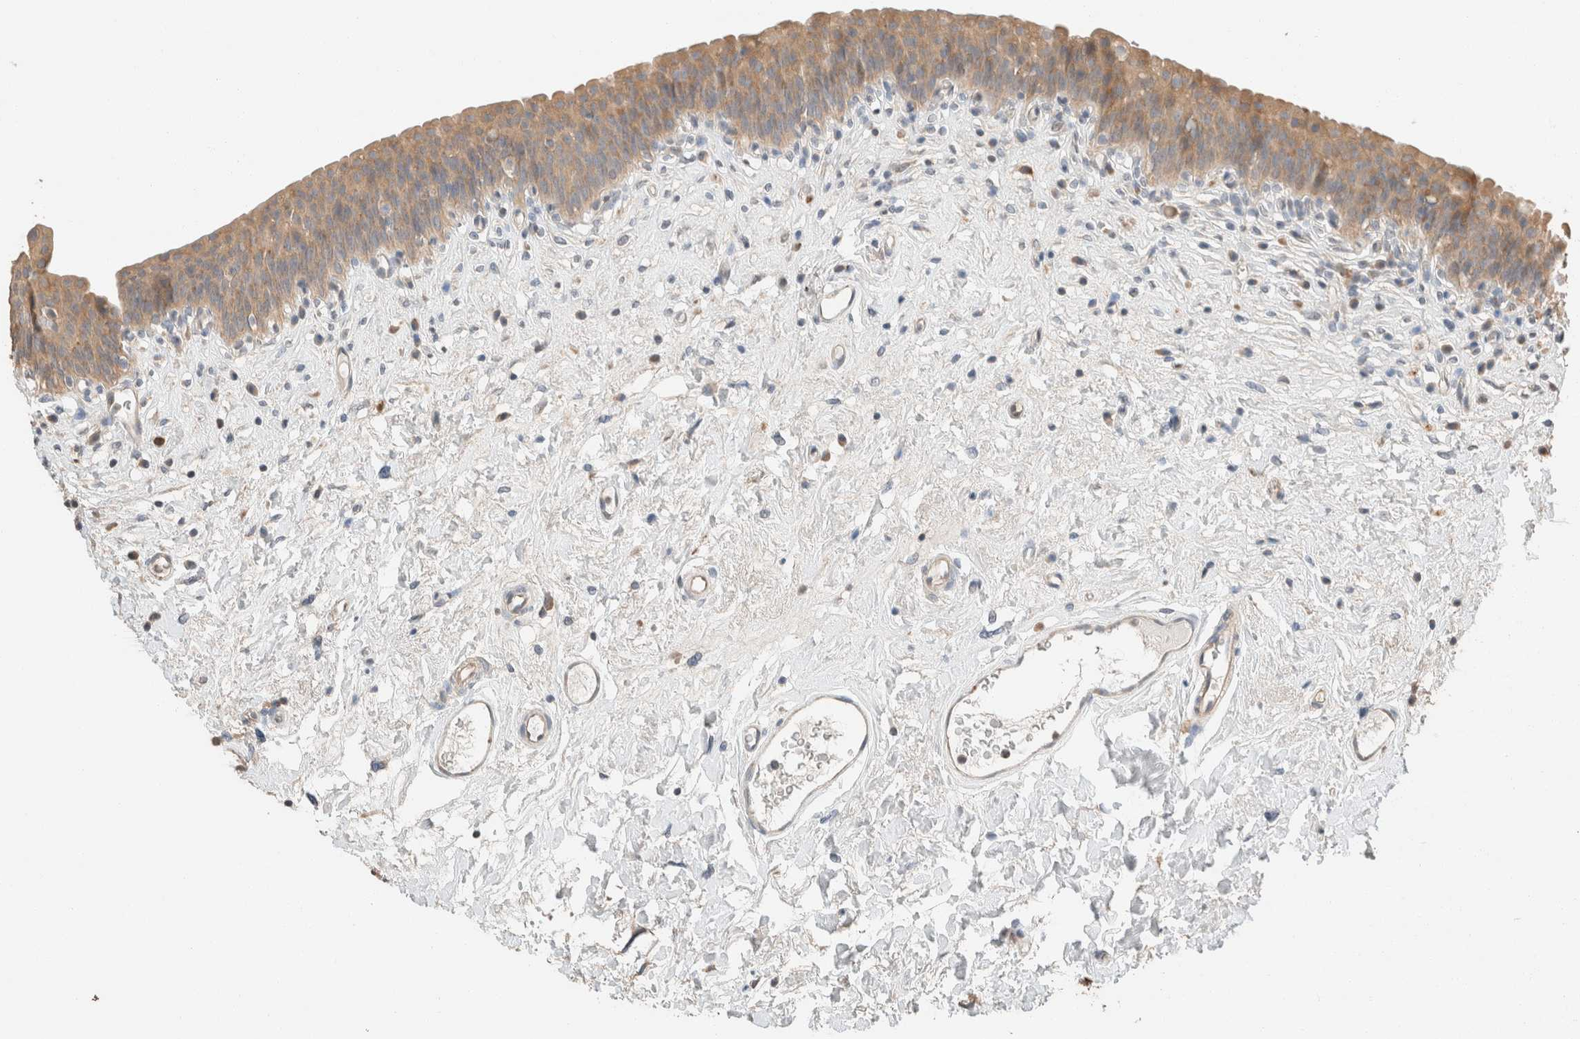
{"staining": {"intensity": "moderate", "quantity": ">75%", "location": "cytoplasmic/membranous"}, "tissue": "urinary bladder", "cell_type": "Urothelial cells", "image_type": "normal", "snomed": [{"axis": "morphology", "description": "Normal tissue, NOS"}, {"axis": "topography", "description": "Urinary bladder"}], "caption": "Moderate cytoplasmic/membranous expression for a protein is seen in about >75% of urothelial cells of normal urinary bladder using IHC.", "gene": "TUBD1", "patient": {"sex": "male", "age": 83}}